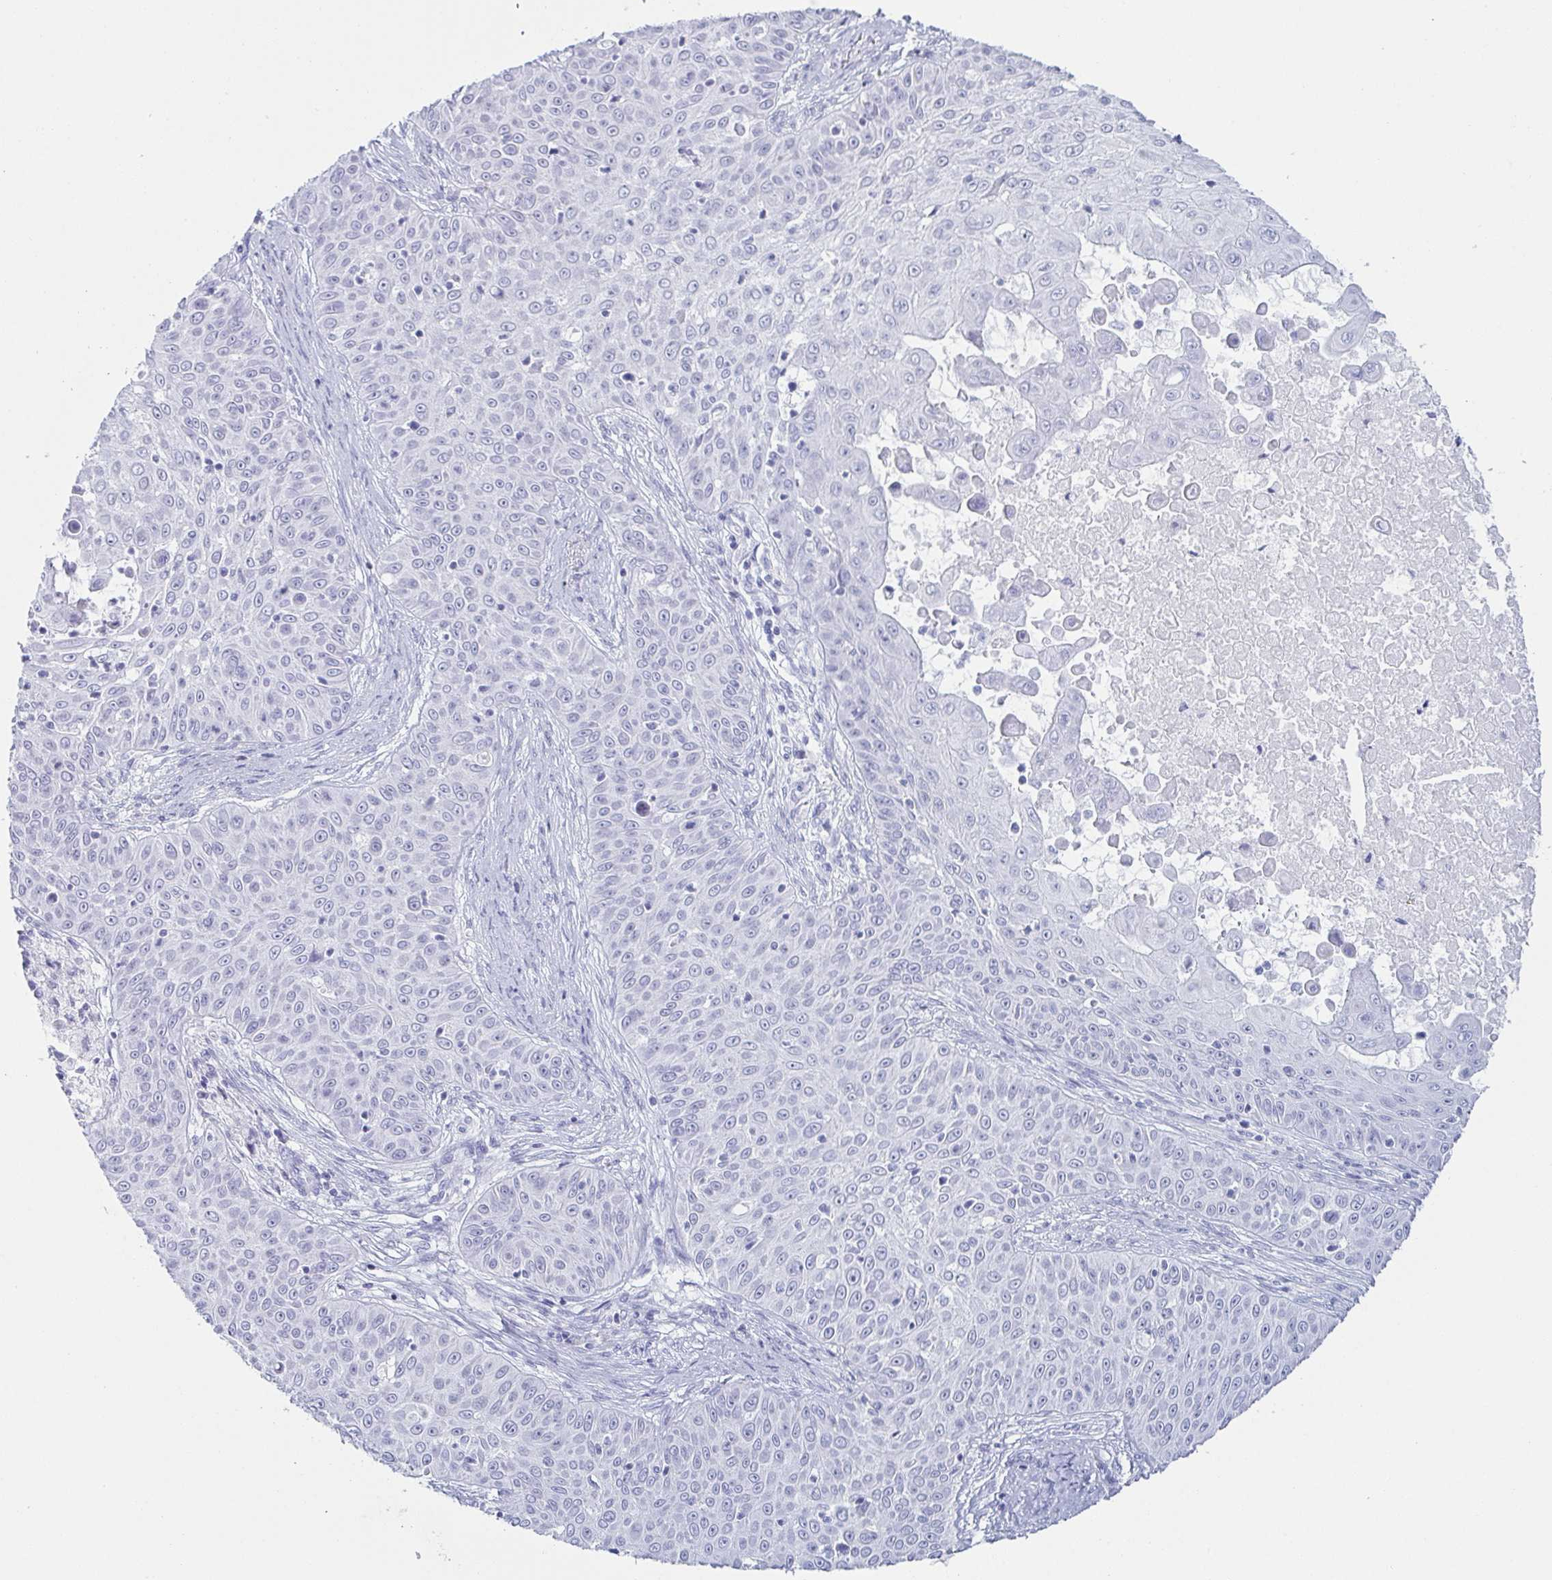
{"staining": {"intensity": "negative", "quantity": "none", "location": "none"}, "tissue": "skin cancer", "cell_type": "Tumor cells", "image_type": "cancer", "snomed": [{"axis": "morphology", "description": "Squamous cell carcinoma, NOS"}, {"axis": "topography", "description": "Skin"}], "caption": "IHC micrograph of human skin cancer (squamous cell carcinoma) stained for a protein (brown), which displays no positivity in tumor cells.", "gene": "ZG16B", "patient": {"sex": "male", "age": 82}}